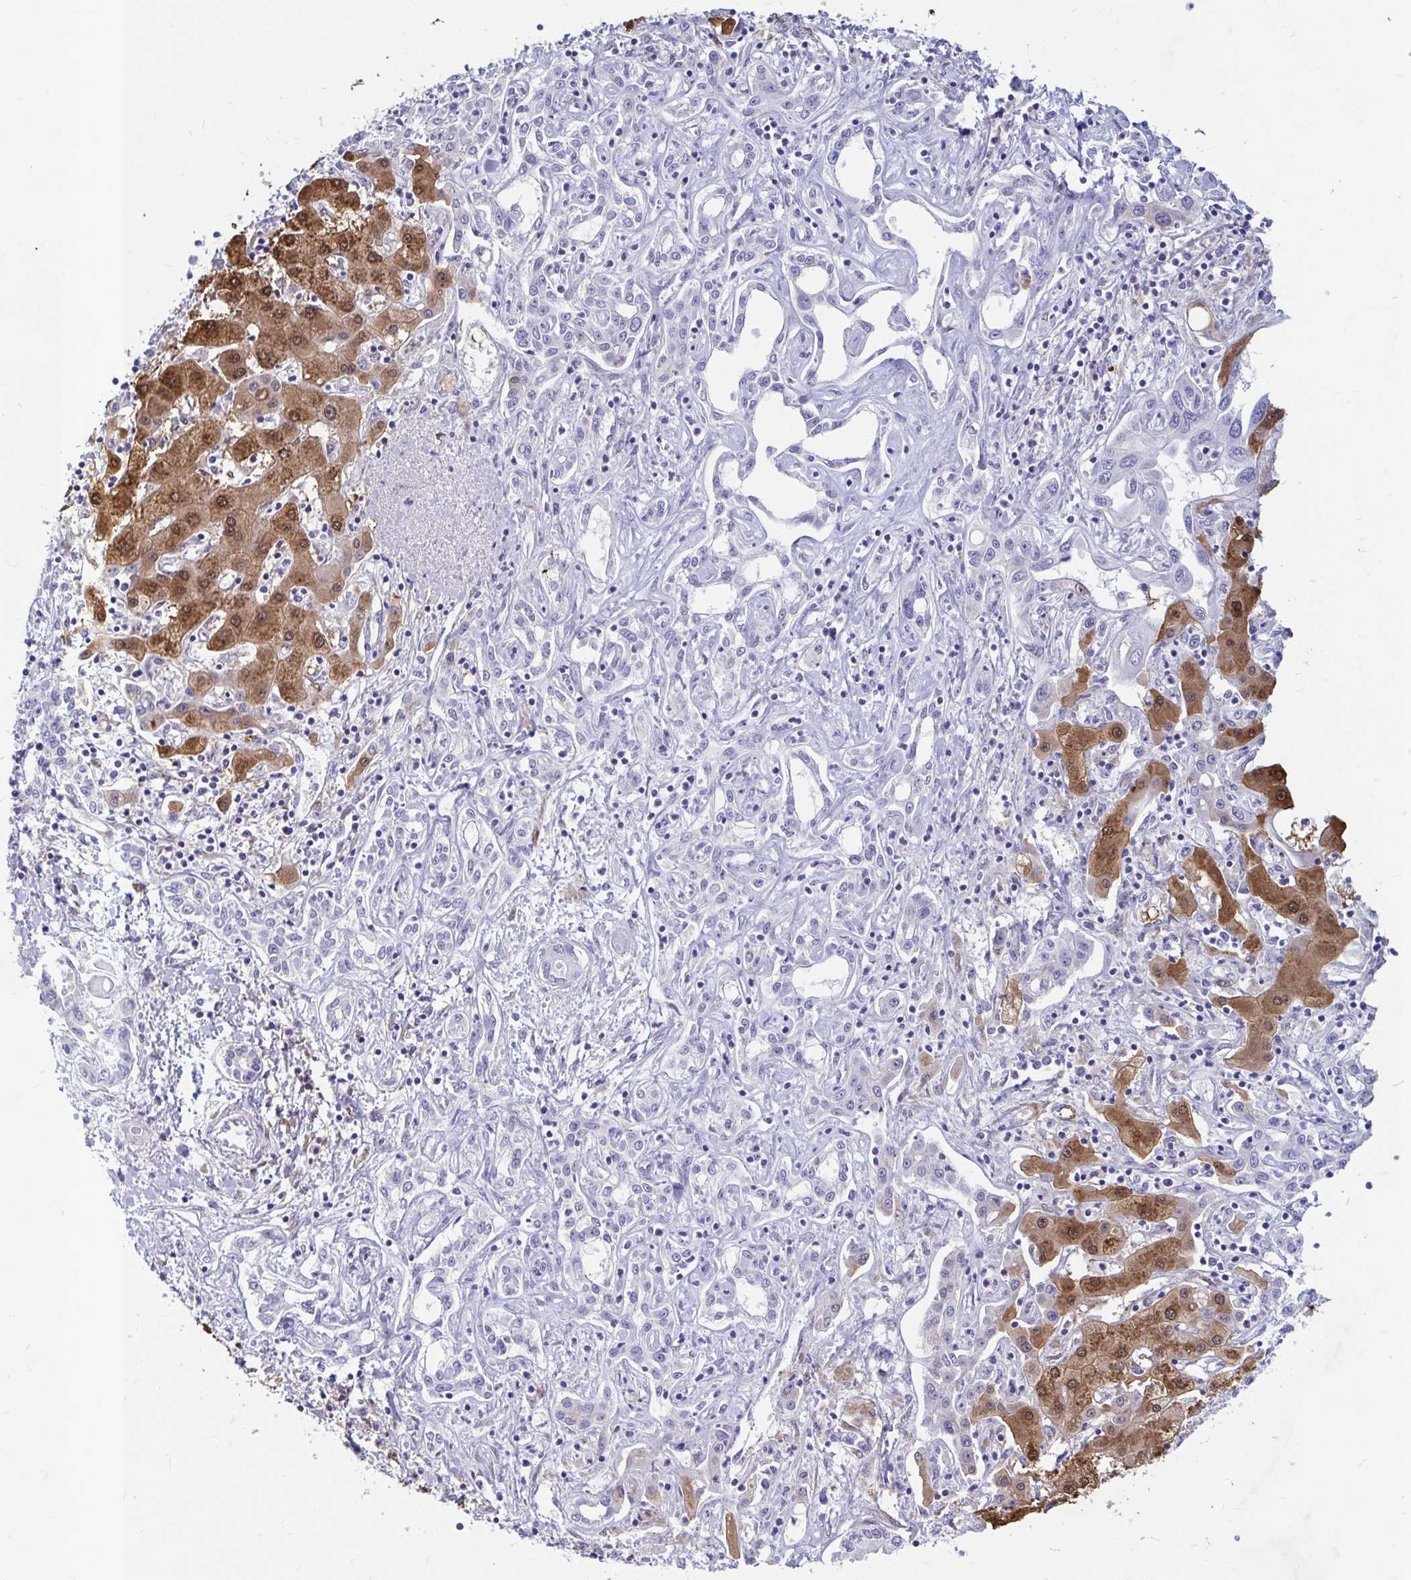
{"staining": {"intensity": "negative", "quantity": "none", "location": "none"}, "tissue": "liver cancer", "cell_type": "Tumor cells", "image_type": "cancer", "snomed": [{"axis": "morphology", "description": "Cholangiocarcinoma"}, {"axis": "topography", "description": "Liver"}], "caption": "Immunohistochemical staining of liver cancer displays no significant positivity in tumor cells. (DAB IHC, high magnification).", "gene": "ADH1A", "patient": {"sex": "female", "age": 64}}